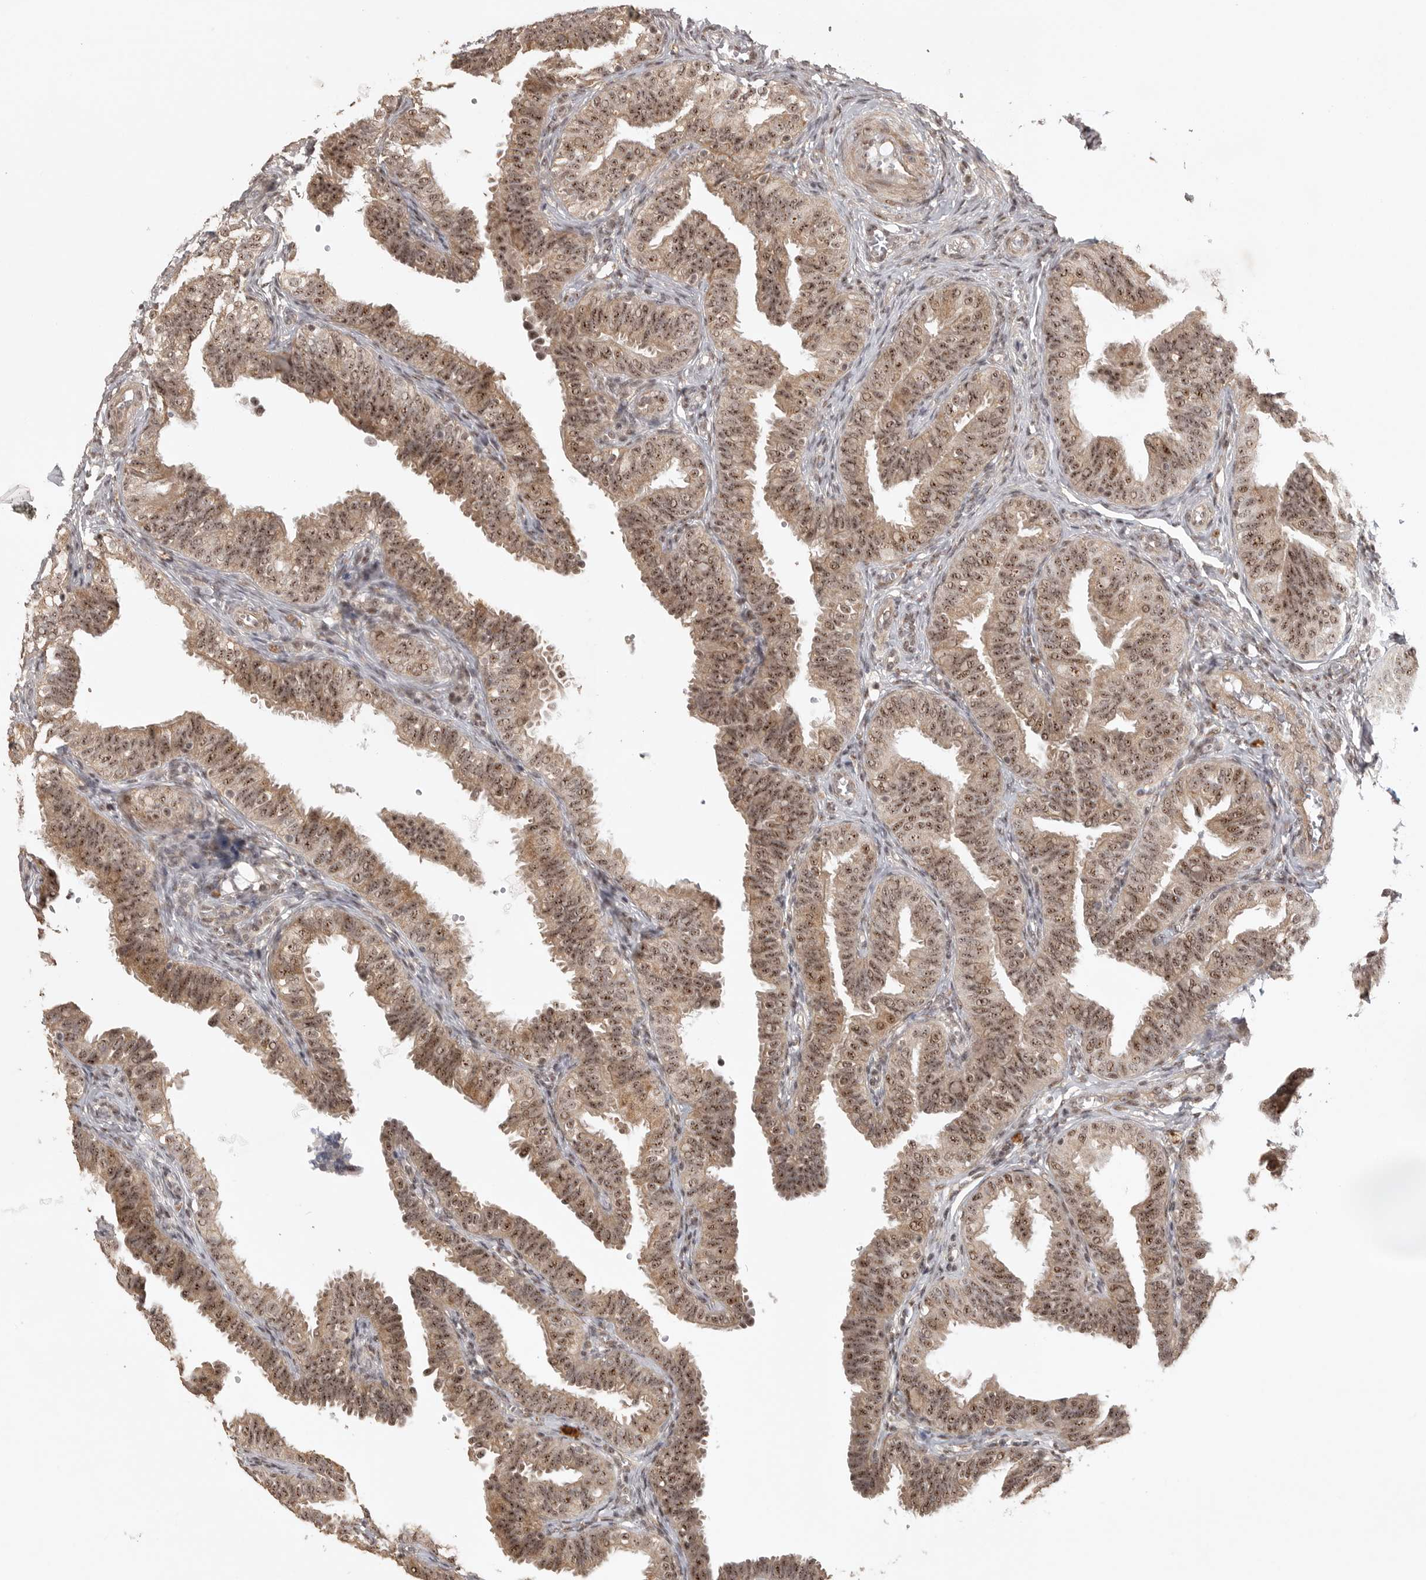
{"staining": {"intensity": "moderate", "quantity": ">75%", "location": "nuclear"}, "tissue": "fallopian tube", "cell_type": "Glandular cells", "image_type": "normal", "snomed": [{"axis": "morphology", "description": "Normal tissue, NOS"}, {"axis": "topography", "description": "Fallopian tube"}], "caption": "Protein staining of benign fallopian tube exhibits moderate nuclear expression in approximately >75% of glandular cells. (IHC, brightfield microscopy, high magnification).", "gene": "POMP", "patient": {"sex": "female", "age": 35}}